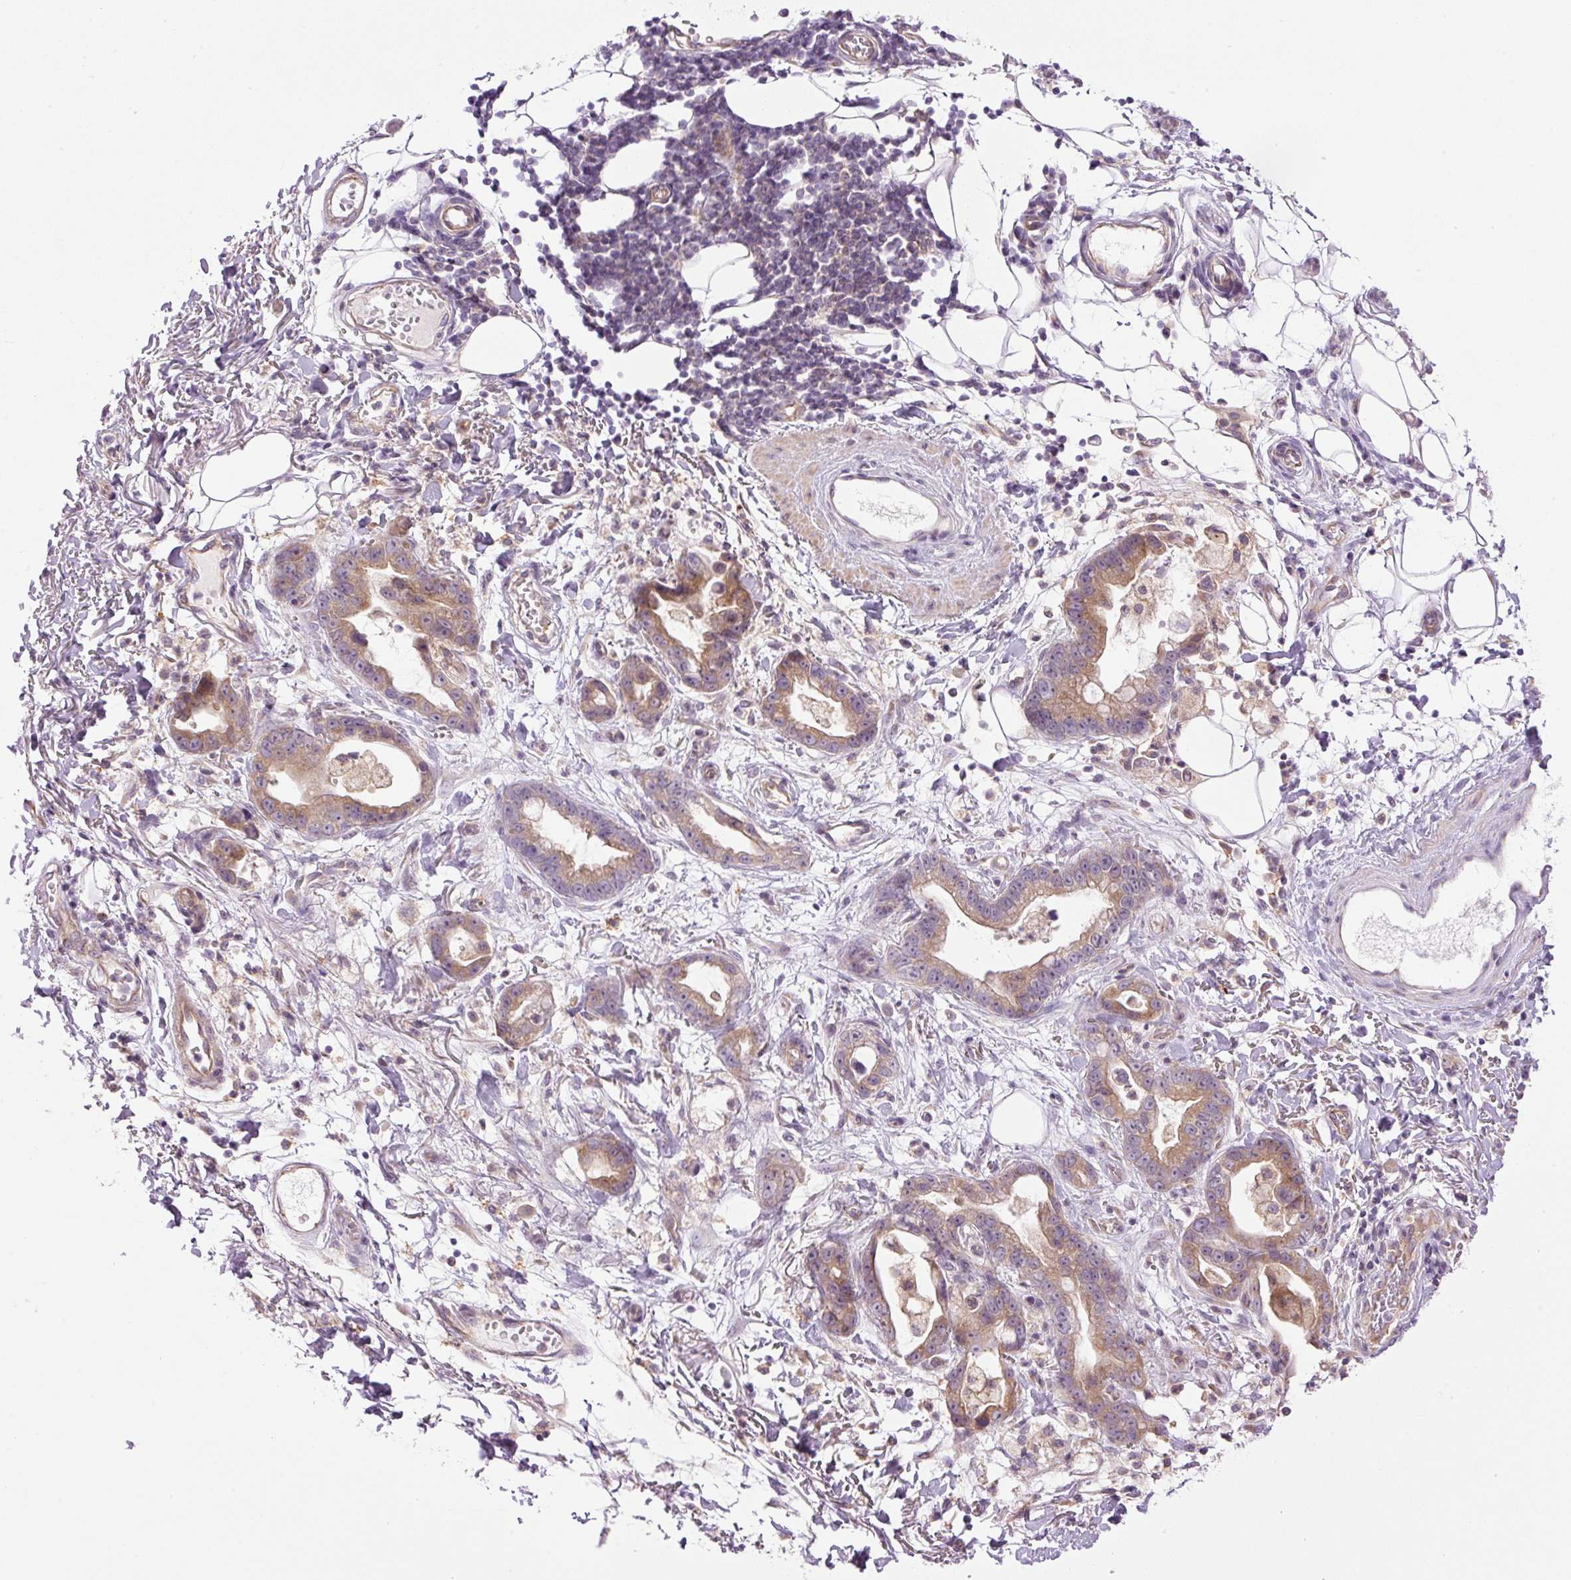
{"staining": {"intensity": "moderate", "quantity": ">75%", "location": "cytoplasmic/membranous"}, "tissue": "stomach cancer", "cell_type": "Tumor cells", "image_type": "cancer", "snomed": [{"axis": "morphology", "description": "Adenocarcinoma, NOS"}, {"axis": "topography", "description": "Stomach"}], "caption": "Protein staining of adenocarcinoma (stomach) tissue demonstrates moderate cytoplasmic/membranous expression in approximately >75% of tumor cells. (DAB (3,3'-diaminobenzidine) IHC, brown staining for protein, blue staining for nuclei).", "gene": "MZT2B", "patient": {"sex": "male", "age": 55}}